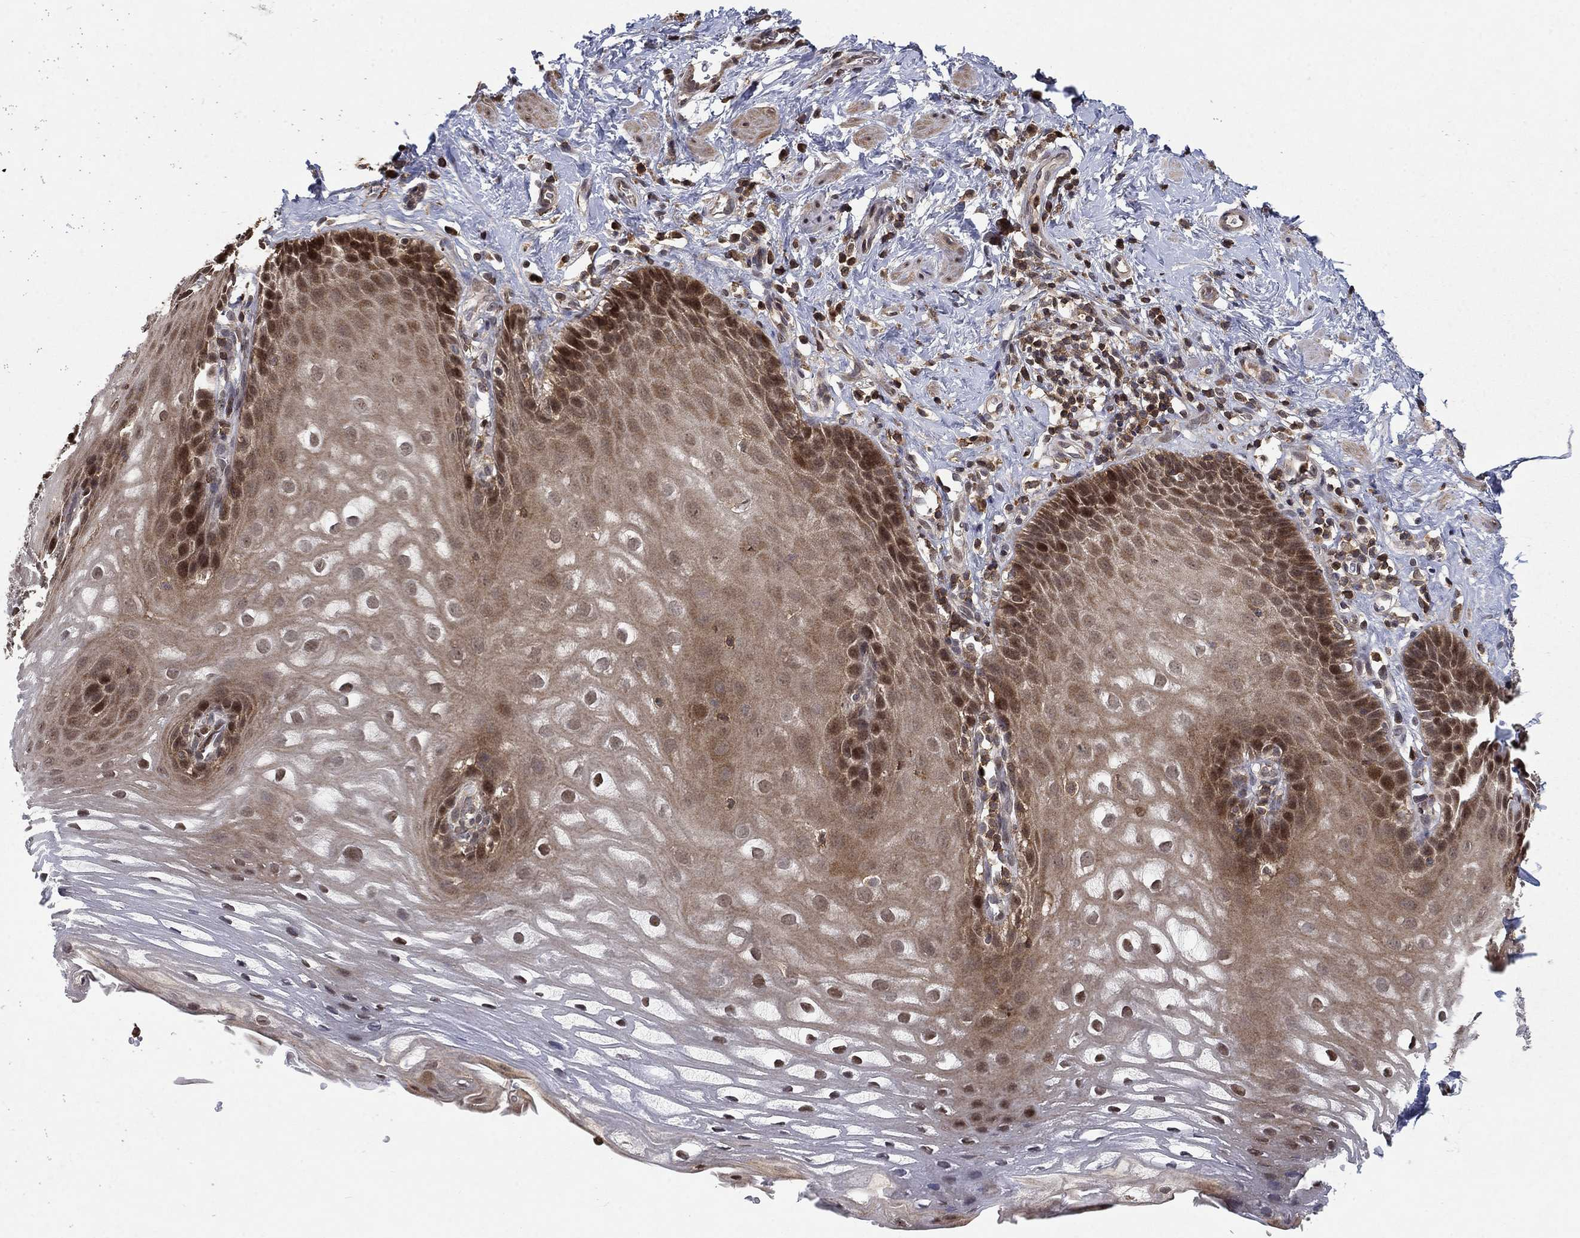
{"staining": {"intensity": "weak", "quantity": ">75%", "location": "cytoplasmic/membranous,nuclear"}, "tissue": "esophagus", "cell_type": "Squamous epithelial cells", "image_type": "normal", "snomed": [{"axis": "morphology", "description": "Normal tissue, NOS"}, {"axis": "topography", "description": "Esophagus"}], "caption": "Immunohistochemistry (IHC) (DAB) staining of benign human esophagus reveals weak cytoplasmic/membranous,nuclear protein expression in approximately >75% of squamous epithelial cells.", "gene": "CCDC66", "patient": {"sex": "male", "age": 64}}